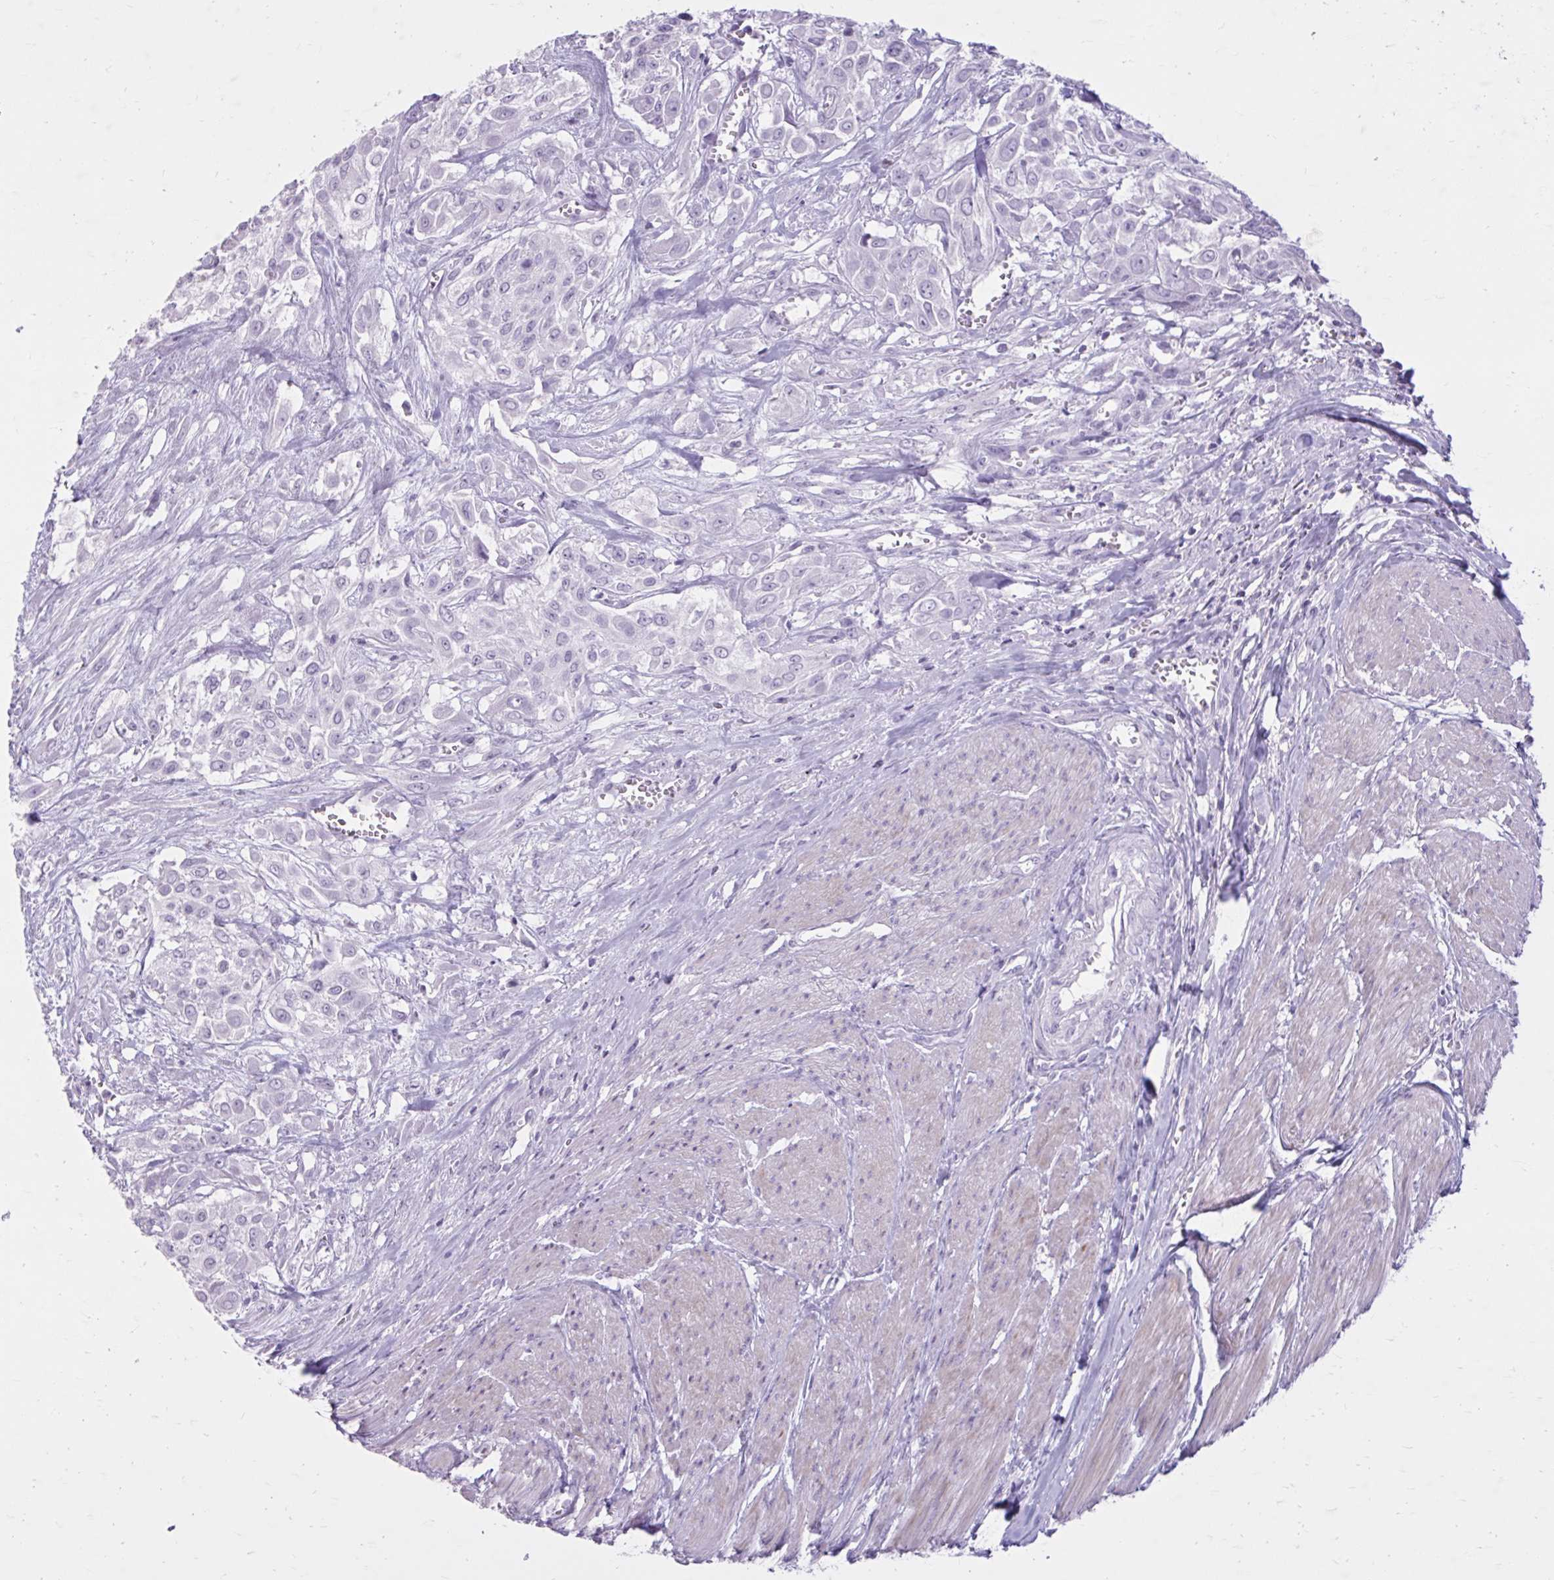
{"staining": {"intensity": "negative", "quantity": "none", "location": "none"}, "tissue": "urothelial cancer", "cell_type": "Tumor cells", "image_type": "cancer", "snomed": [{"axis": "morphology", "description": "Urothelial carcinoma, High grade"}, {"axis": "topography", "description": "Urinary bladder"}], "caption": "Protein analysis of urothelial carcinoma (high-grade) exhibits no significant staining in tumor cells.", "gene": "OR4B1", "patient": {"sex": "male", "age": 57}}